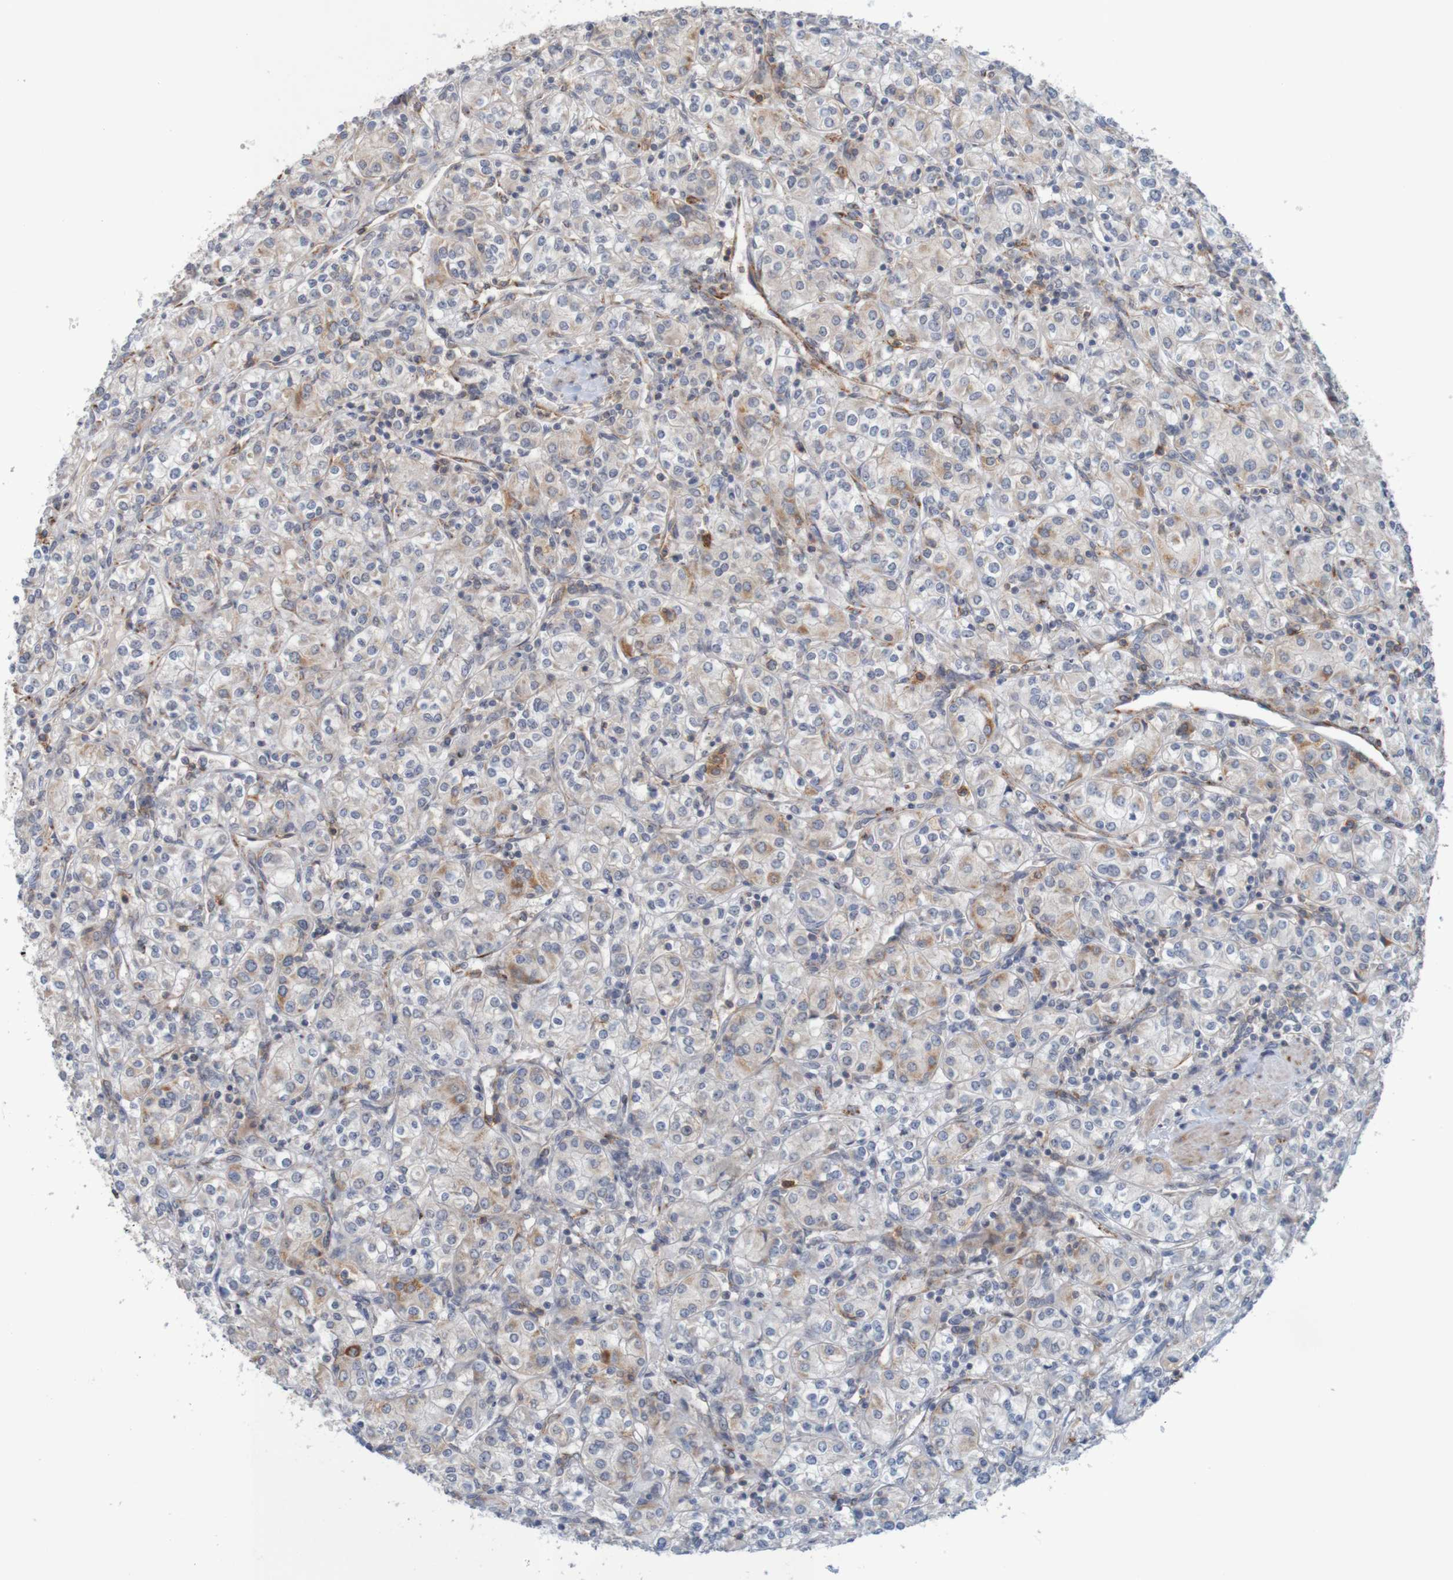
{"staining": {"intensity": "moderate", "quantity": "<25%", "location": "cytoplasmic/membranous"}, "tissue": "renal cancer", "cell_type": "Tumor cells", "image_type": "cancer", "snomed": [{"axis": "morphology", "description": "Adenocarcinoma, NOS"}, {"axis": "topography", "description": "Kidney"}], "caption": "Adenocarcinoma (renal) stained with a brown dye demonstrates moderate cytoplasmic/membranous positive staining in about <25% of tumor cells.", "gene": "NAV2", "patient": {"sex": "male", "age": 77}}